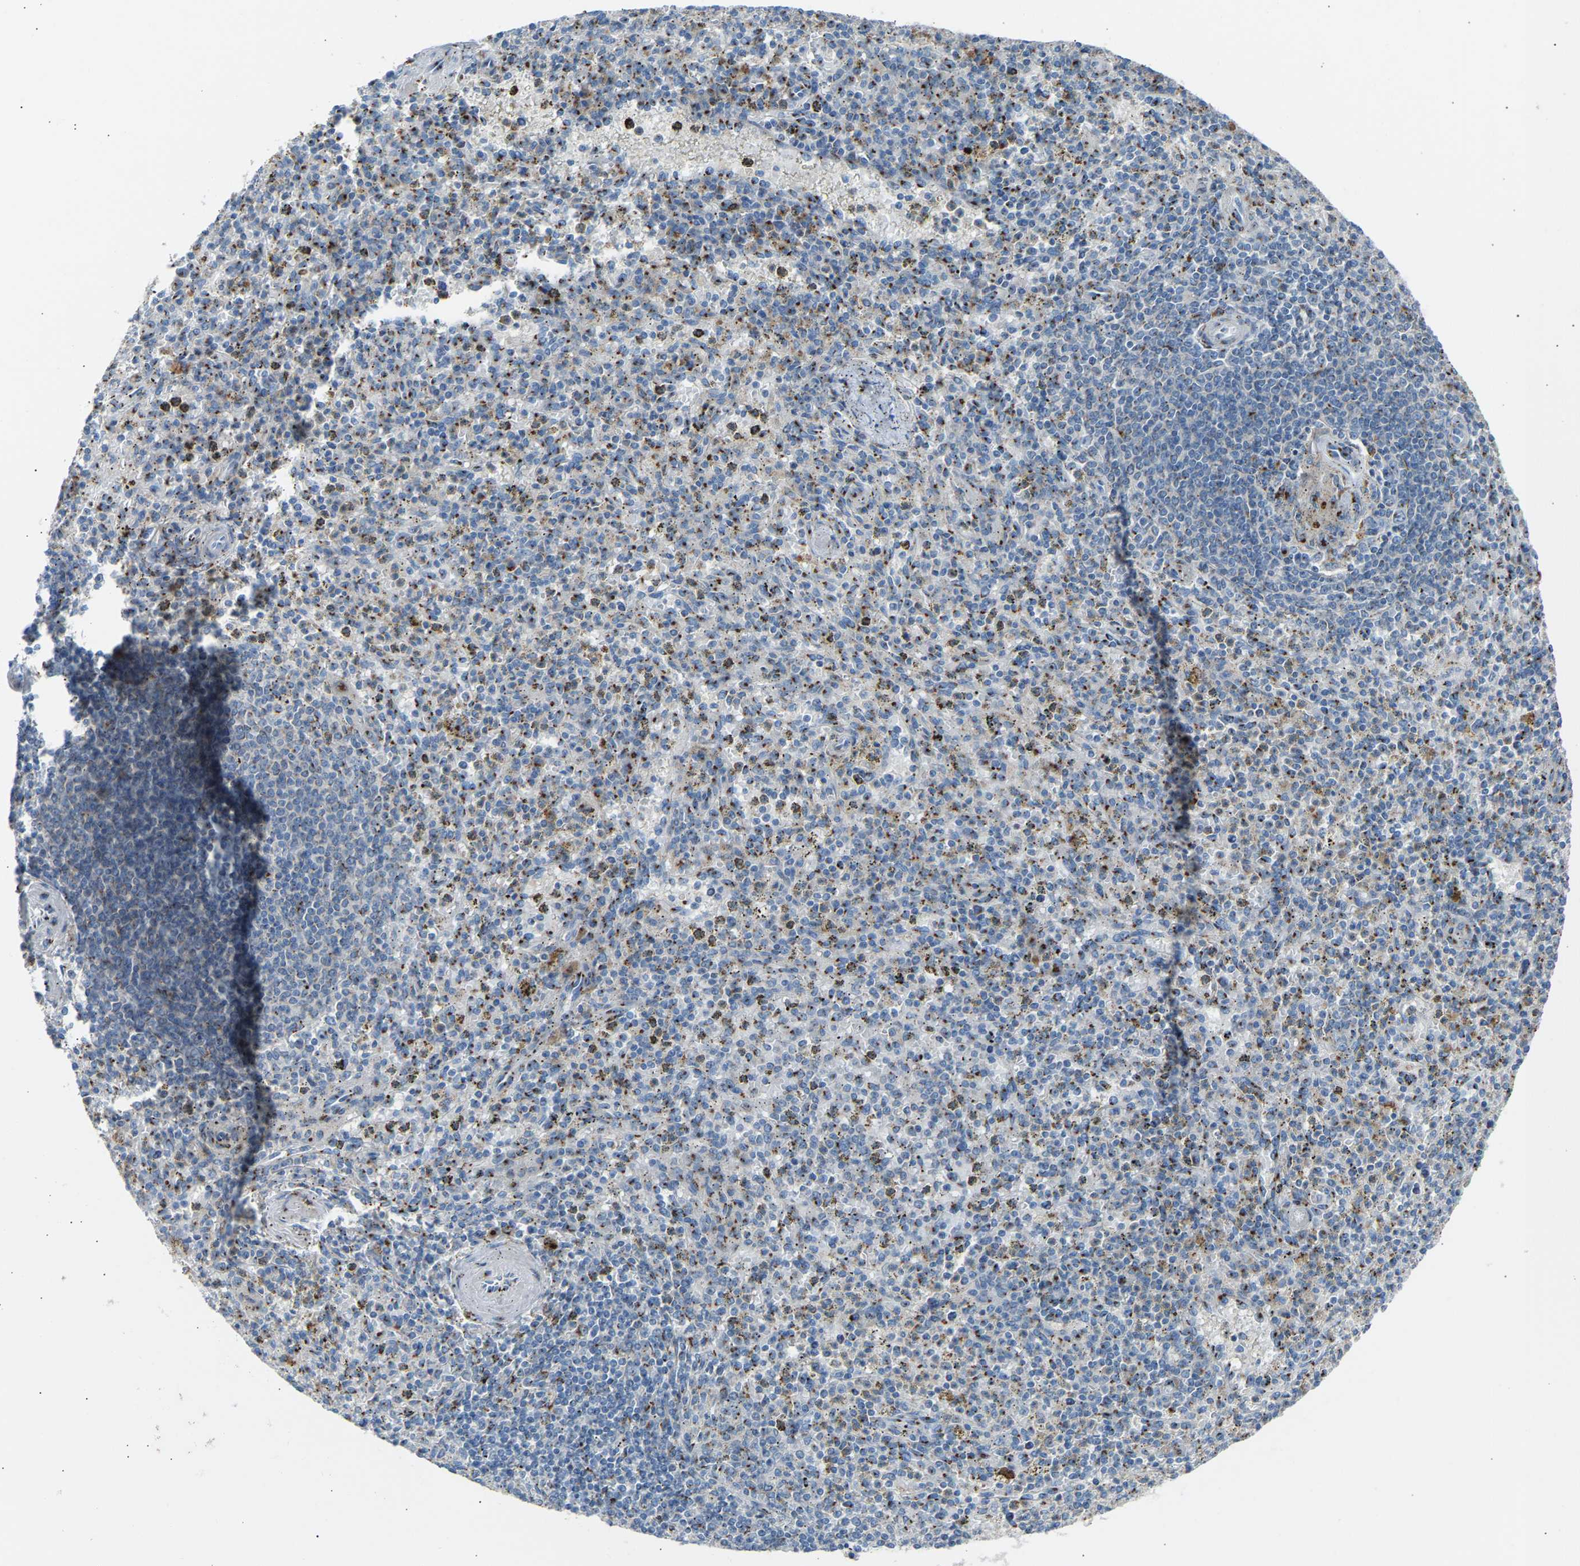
{"staining": {"intensity": "moderate", "quantity": "25%-75%", "location": "cytoplasmic/membranous"}, "tissue": "spleen", "cell_type": "Cells in red pulp", "image_type": "normal", "snomed": [{"axis": "morphology", "description": "Normal tissue, NOS"}, {"axis": "topography", "description": "Spleen"}], "caption": "Spleen stained with a brown dye displays moderate cytoplasmic/membranous positive staining in about 25%-75% of cells in red pulp.", "gene": "CYREN", "patient": {"sex": "male", "age": 72}}